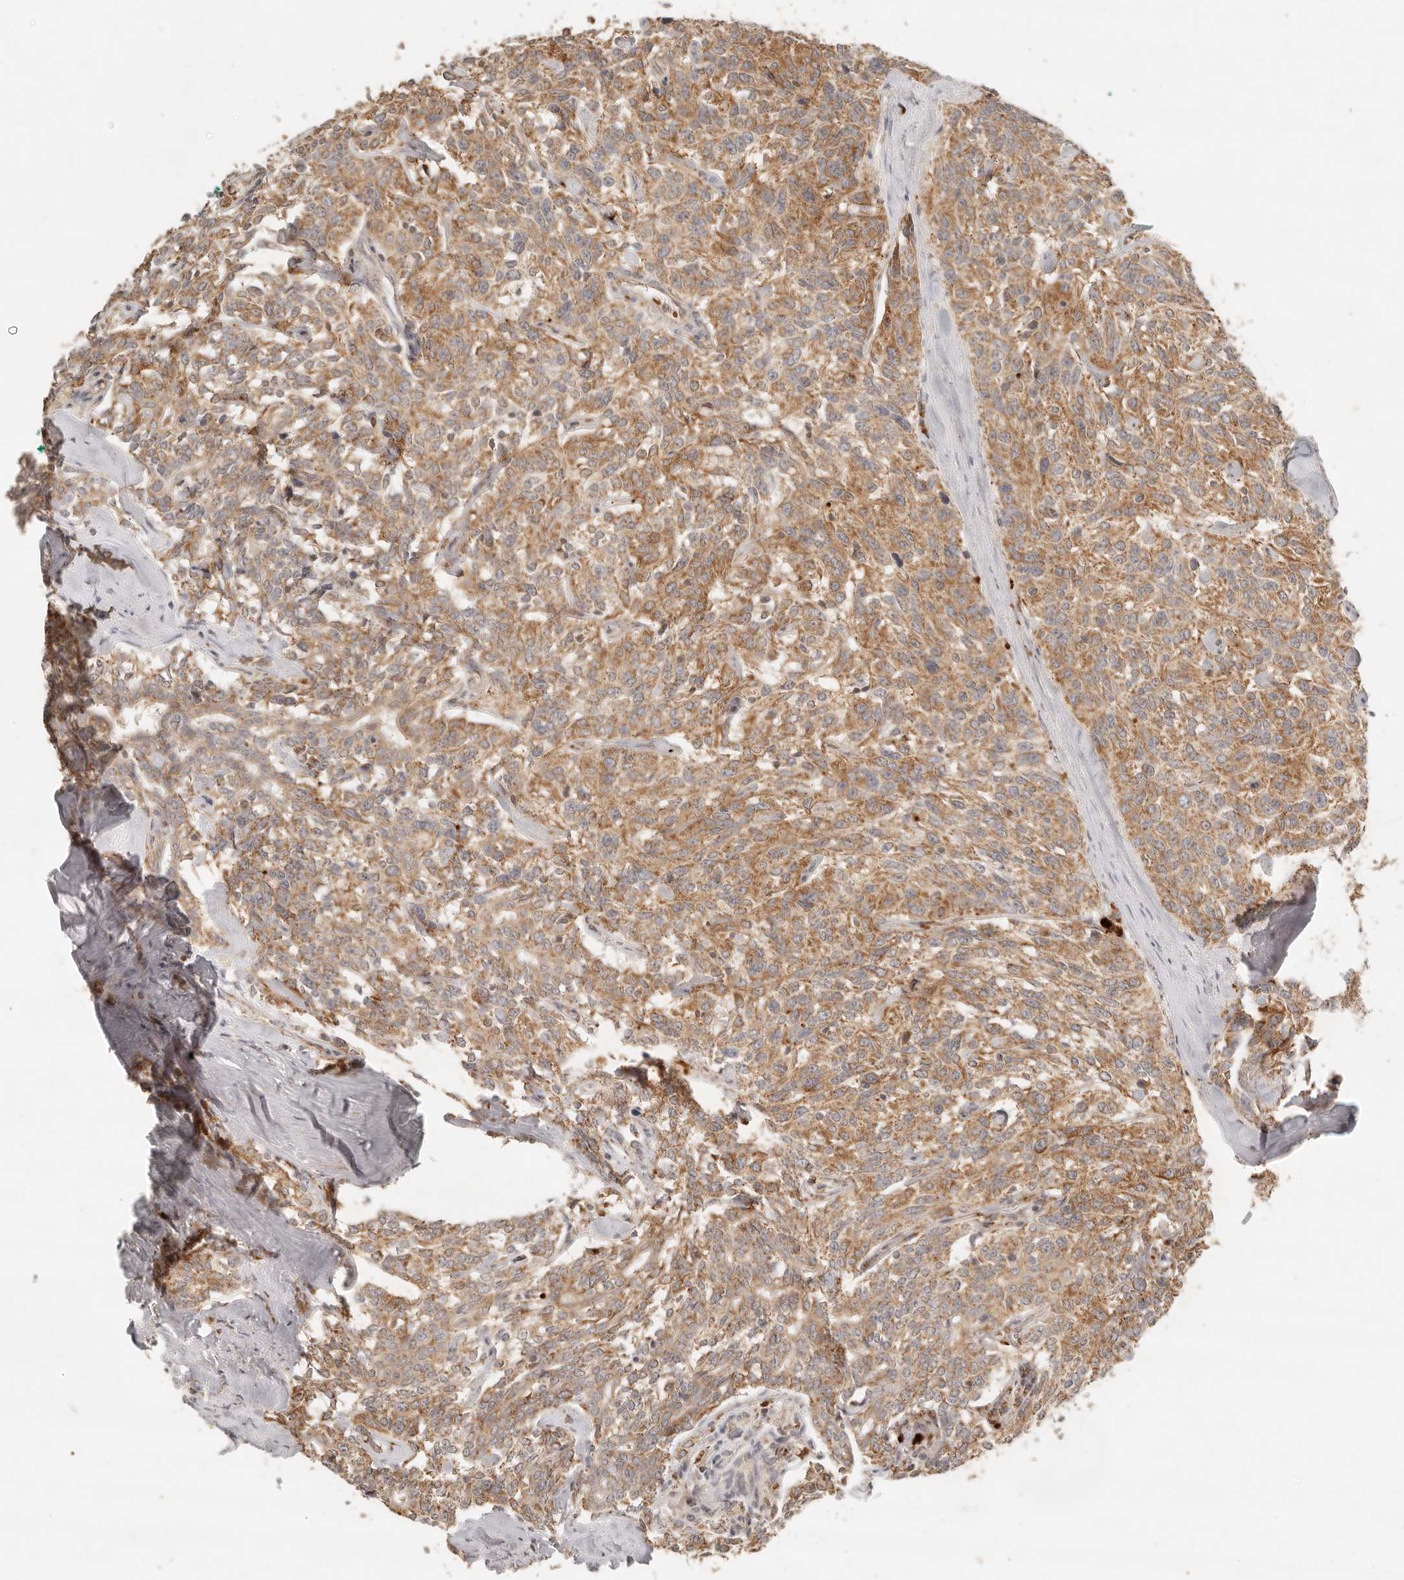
{"staining": {"intensity": "strong", "quantity": ">75%", "location": "cytoplasmic/membranous"}, "tissue": "carcinoid", "cell_type": "Tumor cells", "image_type": "cancer", "snomed": [{"axis": "morphology", "description": "Carcinoid, malignant, NOS"}, {"axis": "topography", "description": "Lung"}], "caption": "Carcinoid (malignant) stained with a protein marker exhibits strong staining in tumor cells.", "gene": "MRPL55", "patient": {"sex": "female", "age": 46}}